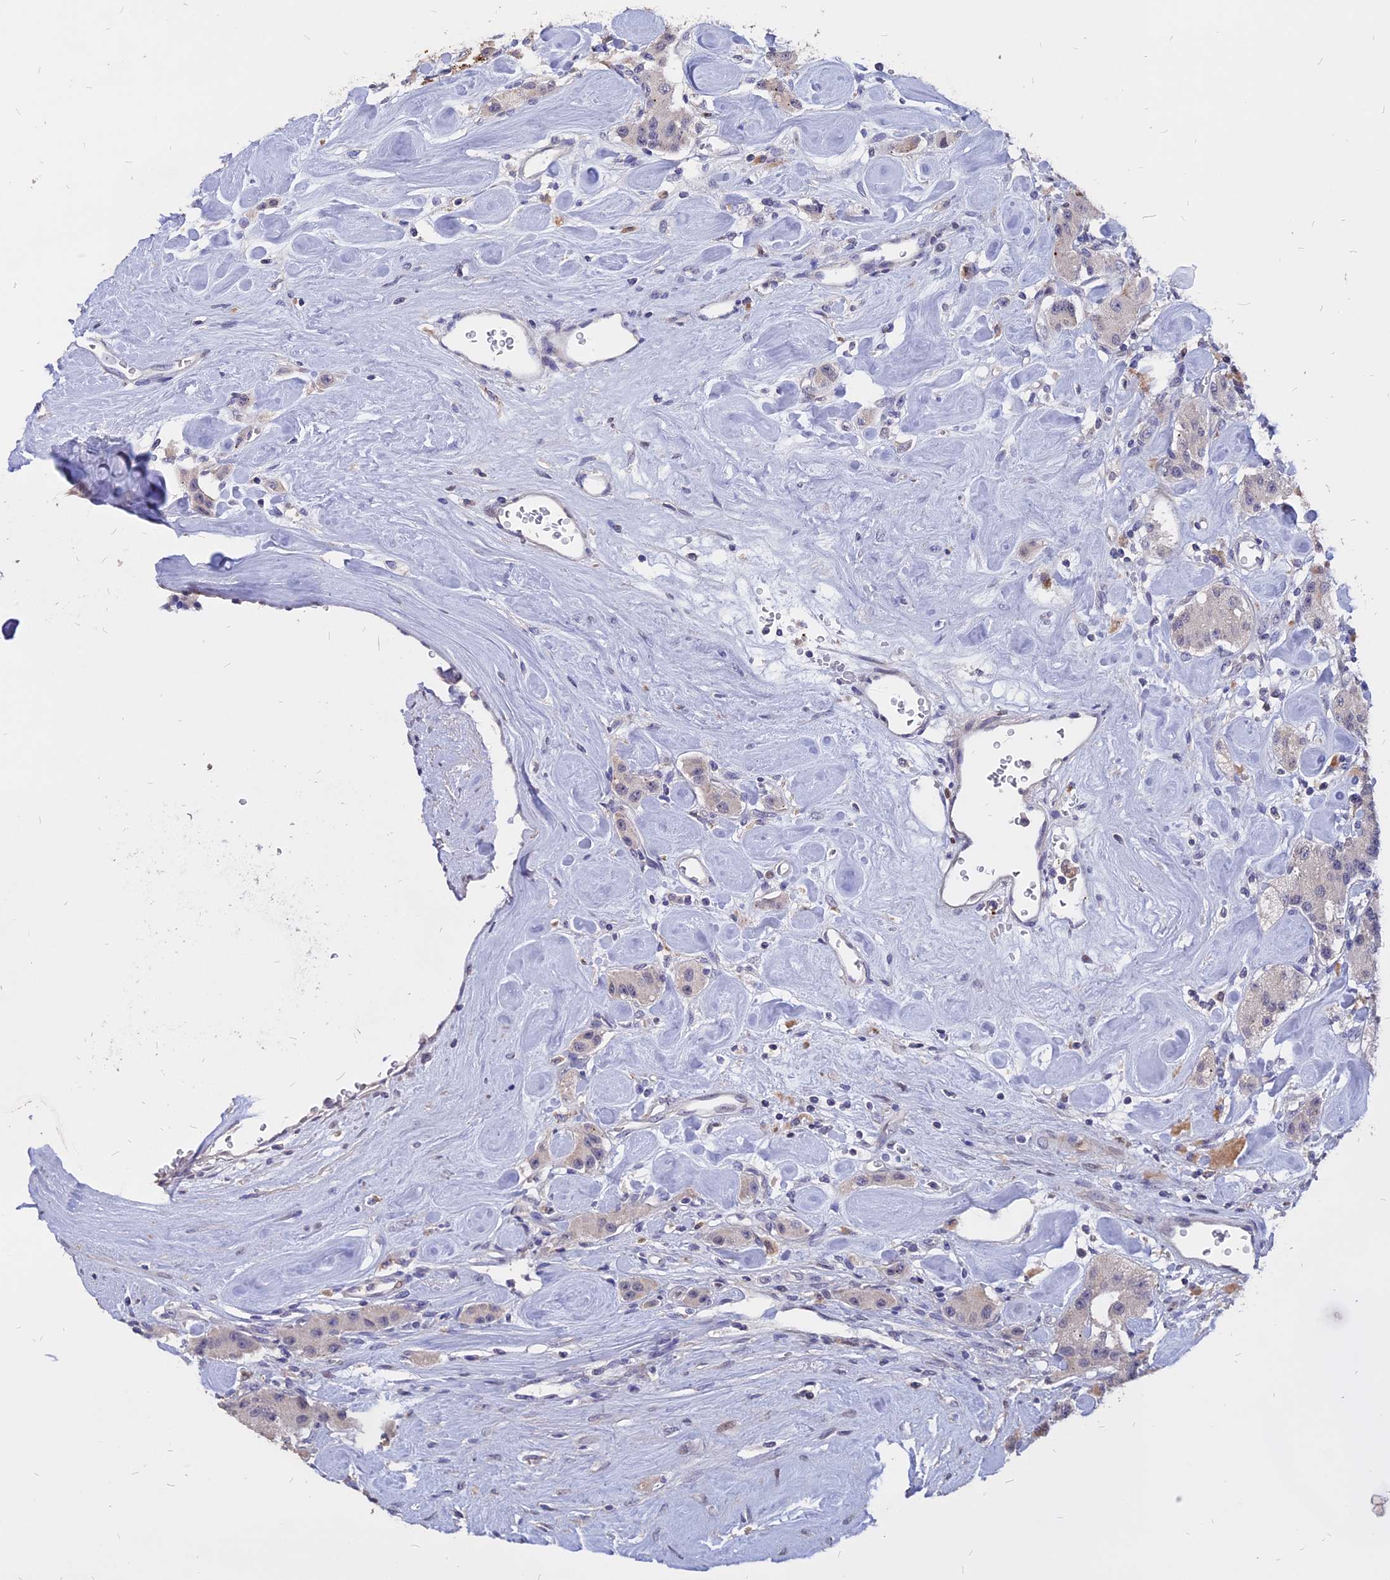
{"staining": {"intensity": "negative", "quantity": "none", "location": "none"}, "tissue": "carcinoid", "cell_type": "Tumor cells", "image_type": "cancer", "snomed": [{"axis": "morphology", "description": "Carcinoid, malignant, NOS"}, {"axis": "topography", "description": "Pancreas"}], "caption": "Immunohistochemical staining of malignant carcinoid exhibits no significant positivity in tumor cells.", "gene": "TMEM263", "patient": {"sex": "male", "age": 41}}